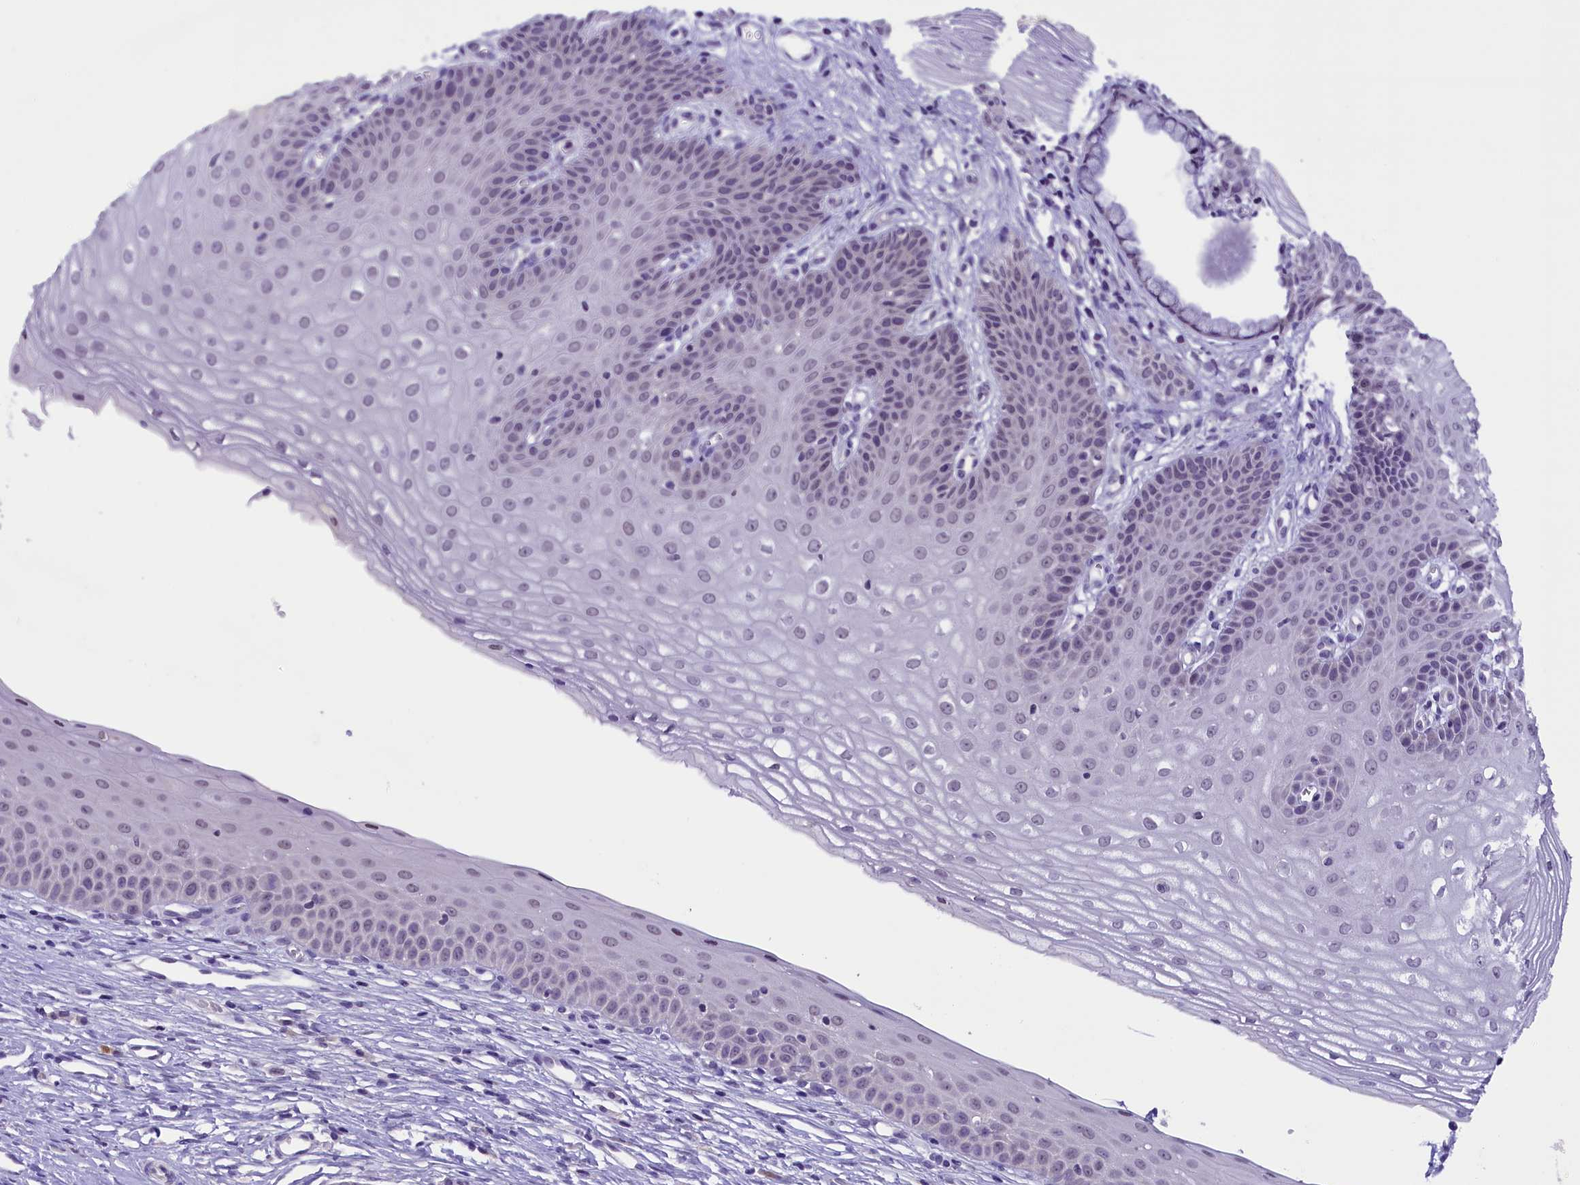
{"staining": {"intensity": "negative", "quantity": "none", "location": "none"}, "tissue": "cervix", "cell_type": "Glandular cells", "image_type": "normal", "snomed": [{"axis": "morphology", "description": "Normal tissue, NOS"}, {"axis": "topography", "description": "Cervix"}], "caption": "Immunohistochemical staining of benign cervix reveals no significant staining in glandular cells.", "gene": "IQCN", "patient": {"sex": "female", "age": 36}}